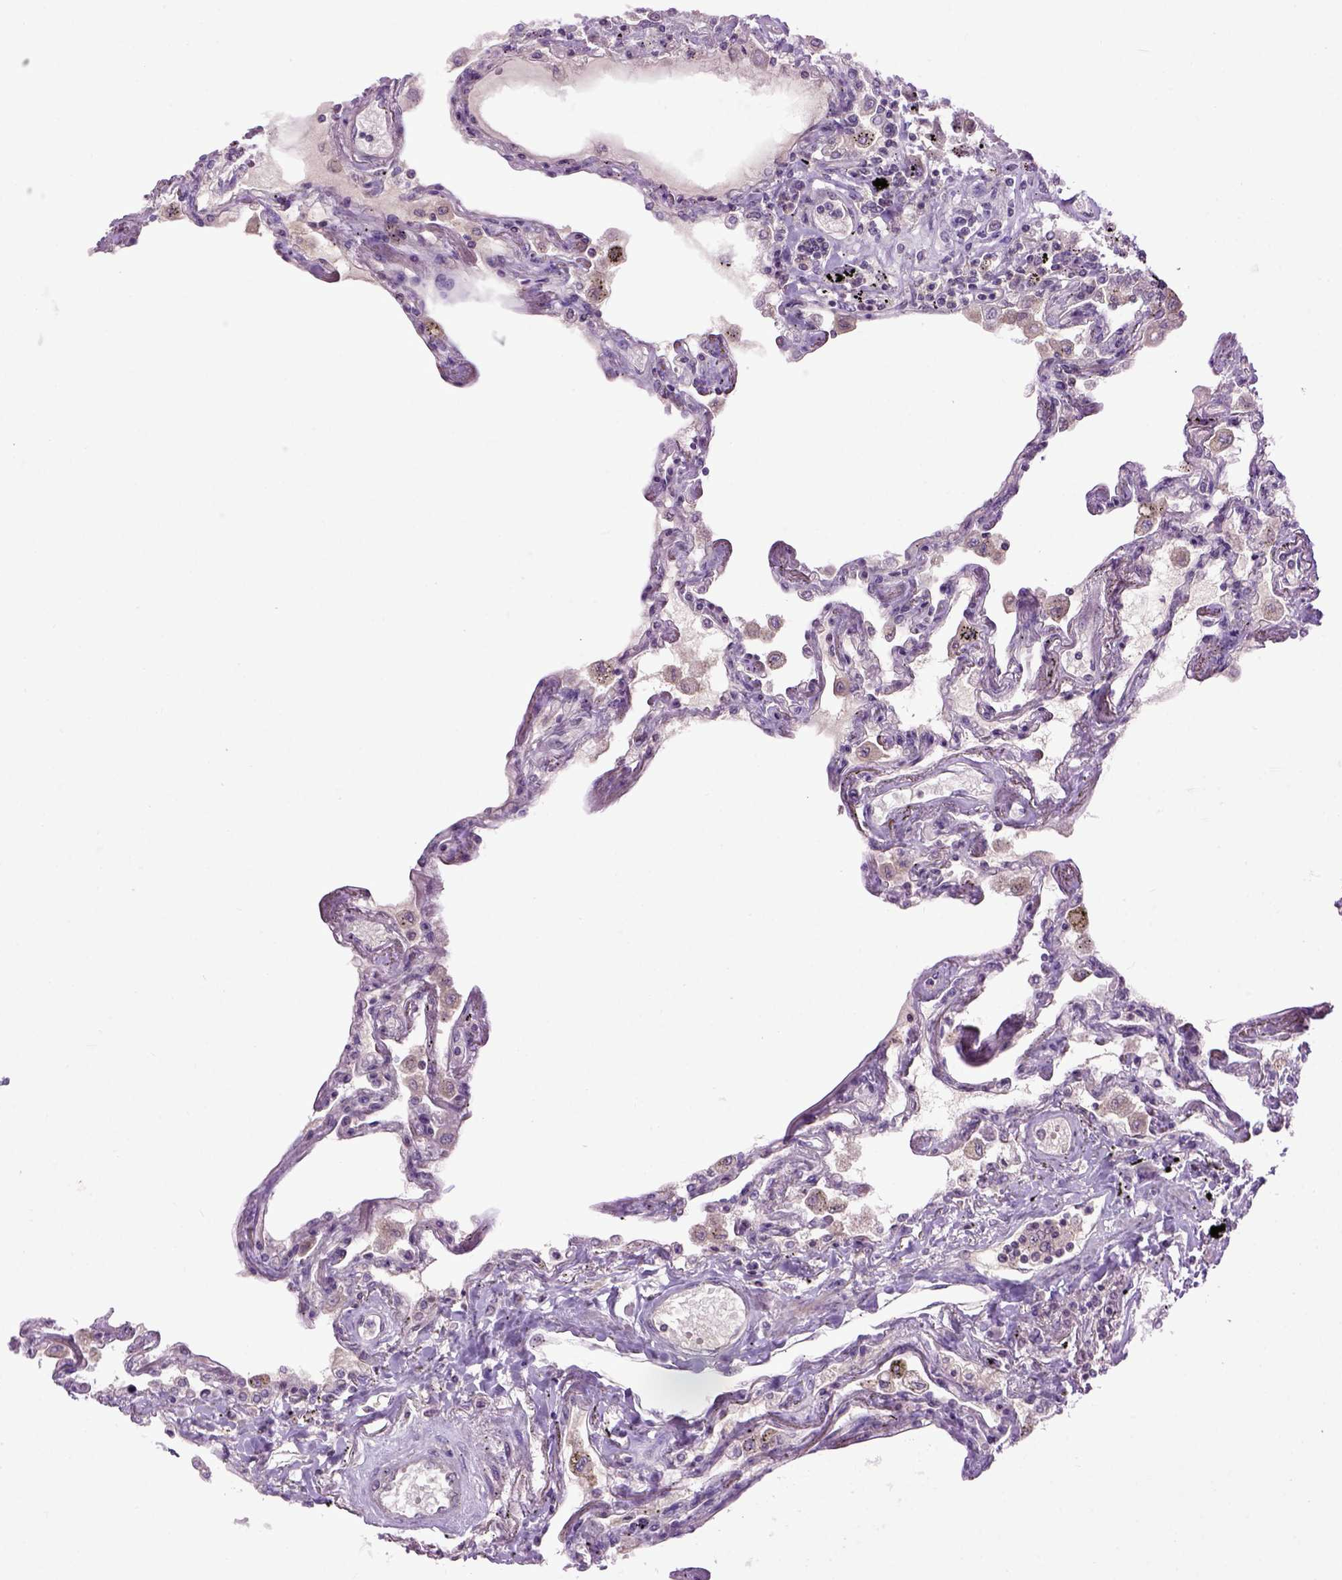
{"staining": {"intensity": "negative", "quantity": "none", "location": "none"}, "tissue": "lung", "cell_type": "Alveolar cells", "image_type": "normal", "snomed": [{"axis": "morphology", "description": "Normal tissue, NOS"}, {"axis": "morphology", "description": "Adenocarcinoma, NOS"}, {"axis": "topography", "description": "Cartilage tissue"}, {"axis": "topography", "description": "Lung"}], "caption": "Image shows no significant protein expression in alveolar cells of normal lung.", "gene": "EMILIN3", "patient": {"sex": "female", "age": 67}}